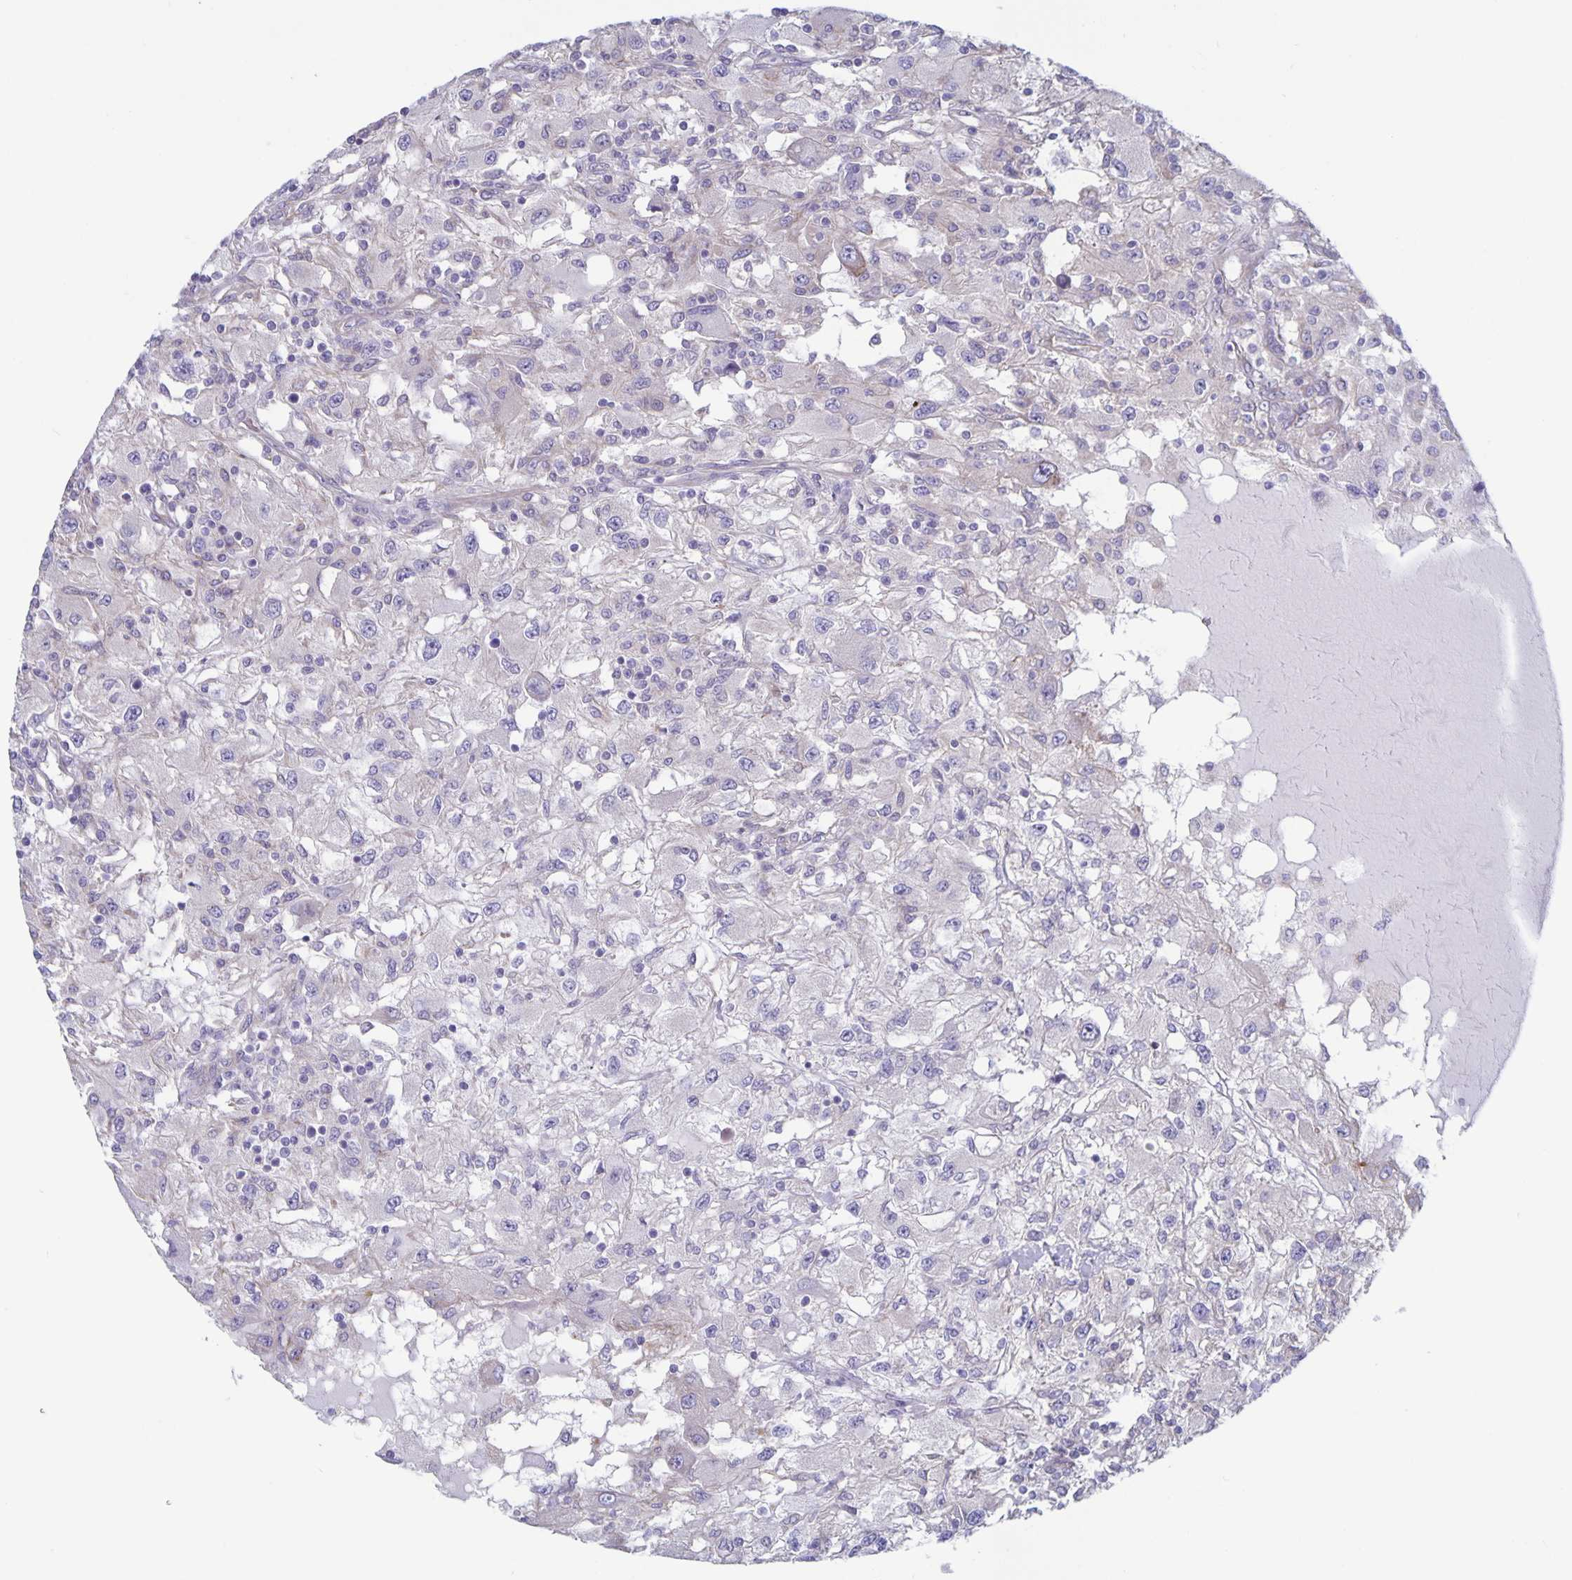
{"staining": {"intensity": "negative", "quantity": "none", "location": "none"}, "tissue": "renal cancer", "cell_type": "Tumor cells", "image_type": "cancer", "snomed": [{"axis": "morphology", "description": "Adenocarcinoma, NOS"}, {"axis": "topography", "description": "Kidney"}], "caption": "Tumor cells are negative for protein expression in human renal cancer (adenocarcinoma).", "gene": "PLCB3", "patient": {"sex": "female", "age": 67}}